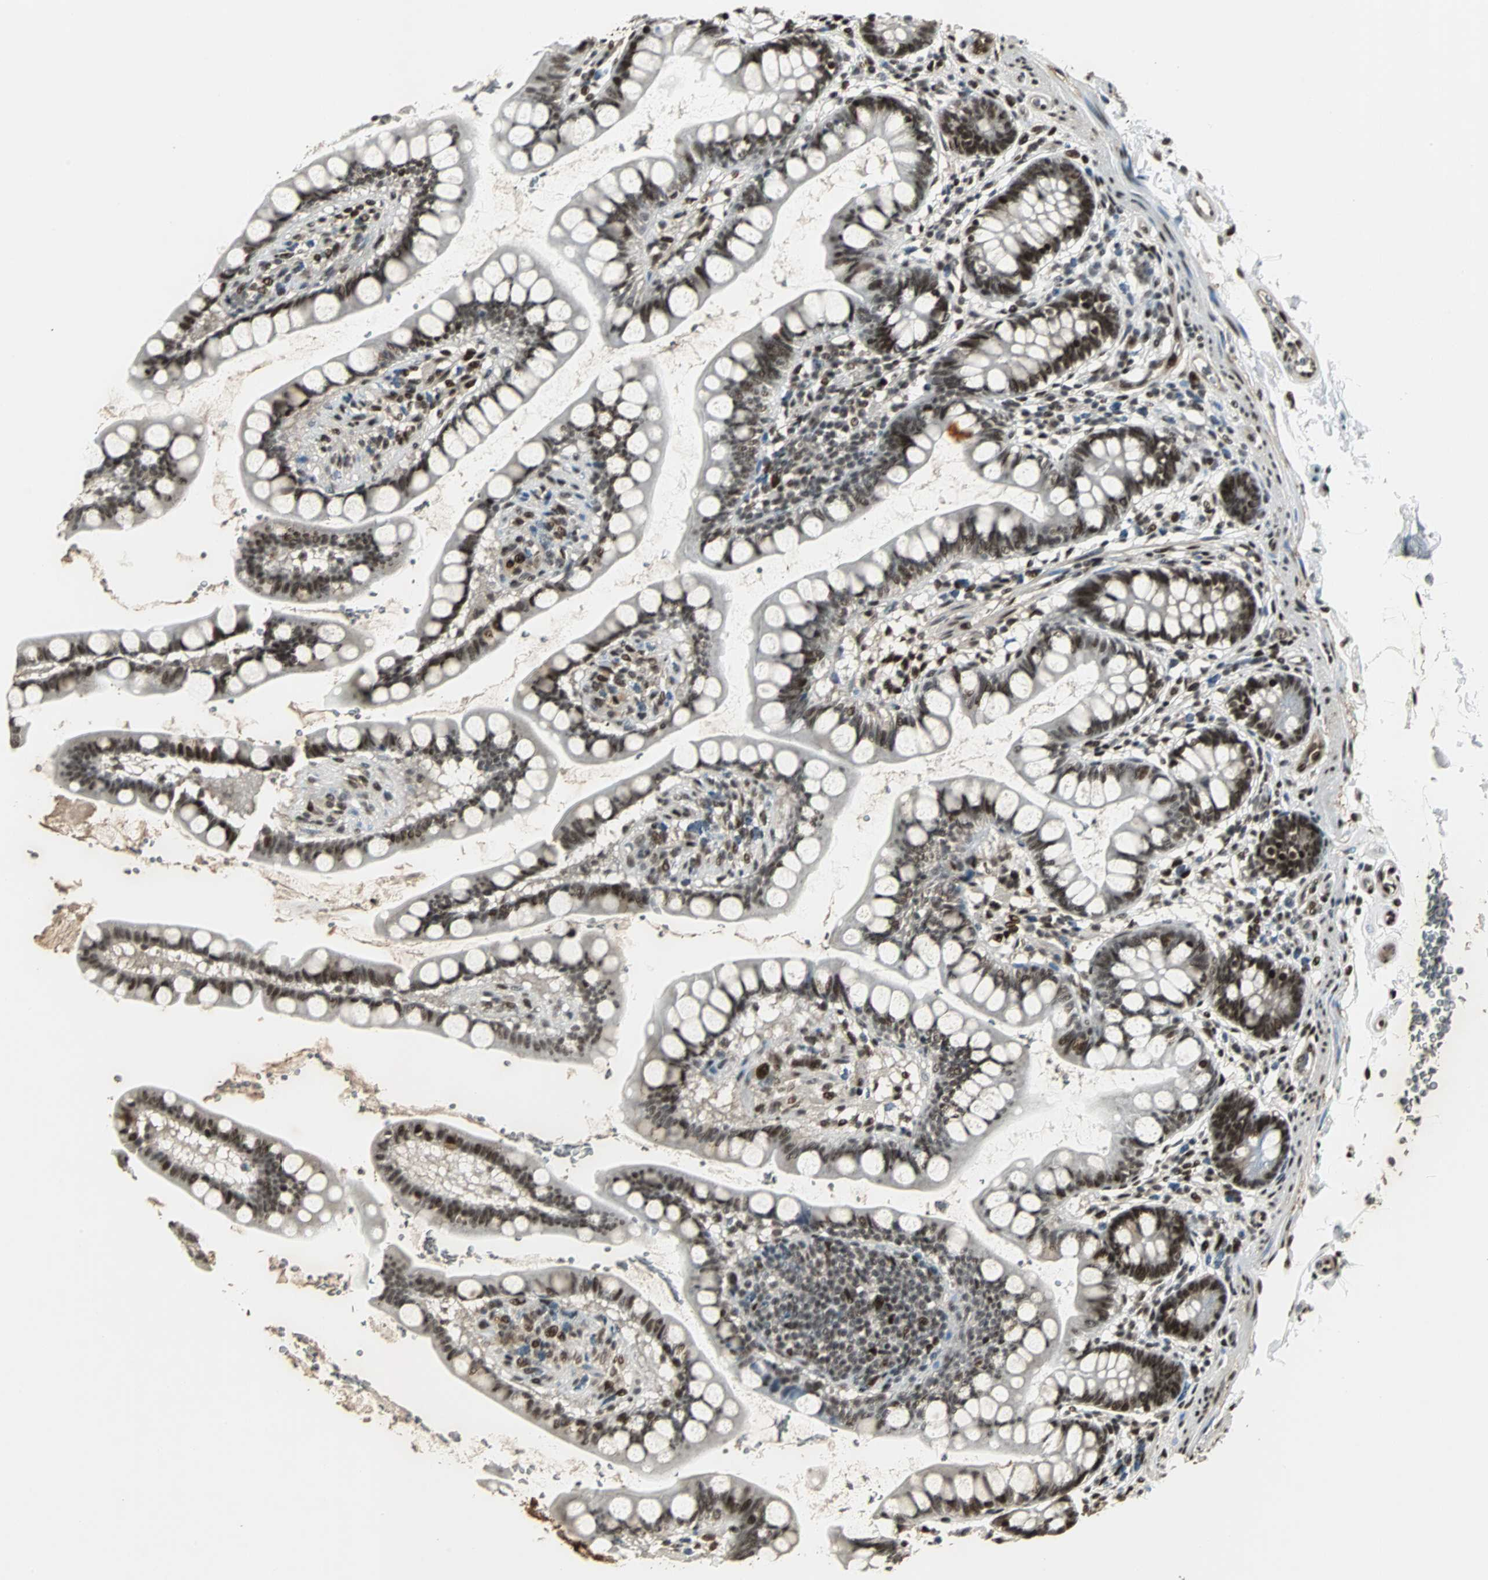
{"staining": {"intensity": "strong", "quantity": ">75%", "location": "nuclear"}, "tissue": "small intestine", "cell_type": "Glandular cells", "image_type": "normal", "snomed": [{"axis": "morphology", "description": "Normal tissue, NOS"}, {"axis": "topography", "description": "Small intestine"}], "caption": "DAB (3,3'-diaminobenzidine) immunohistochemical staining of benign small intestine displays strong nuclear protein staining in about >75% of glandular cells. The protein is stained brown, and the nuclei are stained in blue (DAB (3,3'-diaminobenzidine) IHC with brightfield microscopy, high magnification).", "gene": "TAF5", "patient": {"sex": "female", "age": 58}}